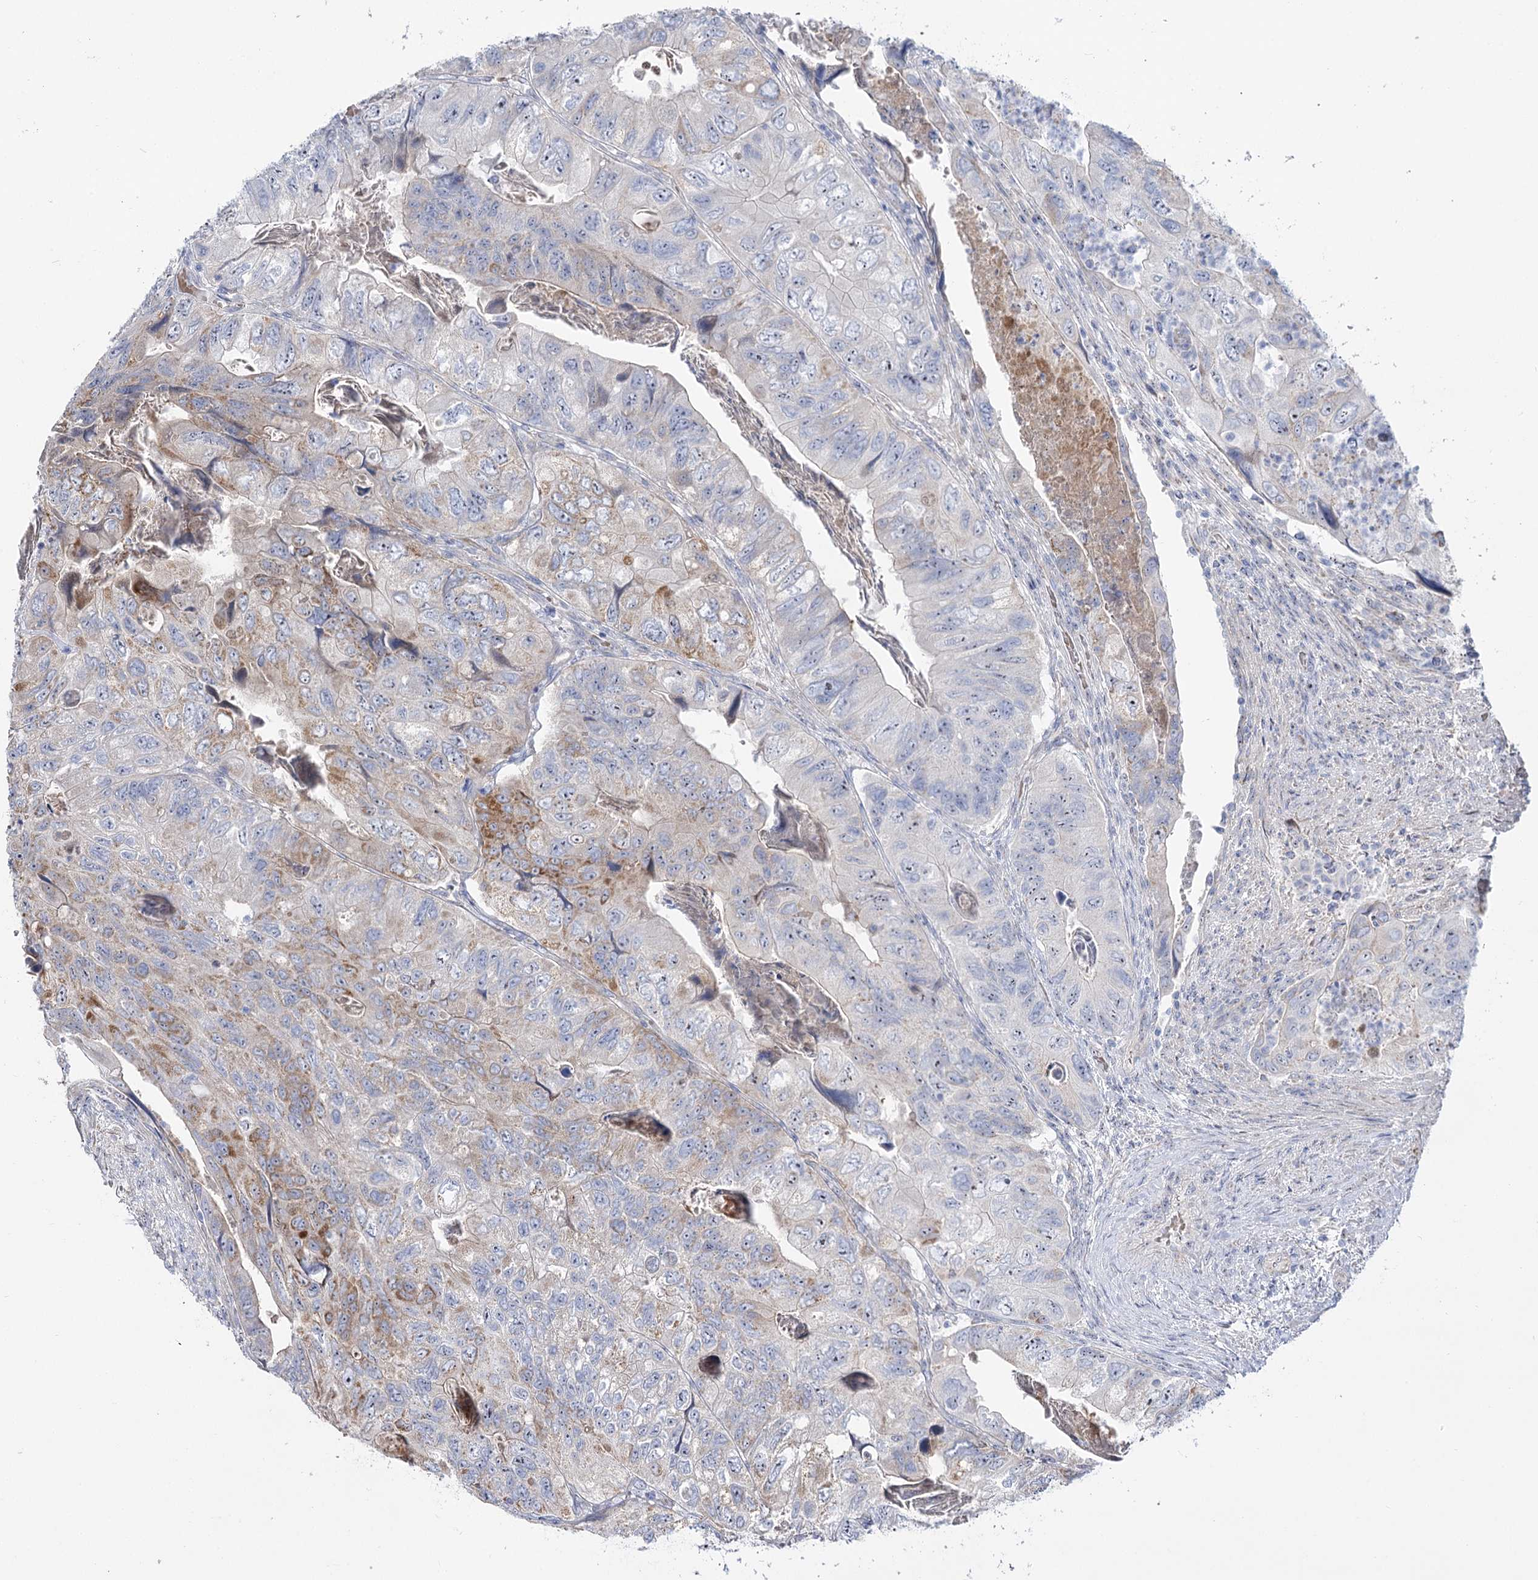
{"staining": {"intensity": "moderate", "quantity": "<25%", "location": "cytoplasmic/membranous"}, "tissue": "colorectal cancer", "cell_type": "Tumor cells", "image_type": "cancer", "snomed": [{"axis": "morphology", "description": "Adenocarcinoma, NOS"}, {"axis": "topography", "description": "Rectum"}], "caption": "This is a photomicrograph of IHC staining of adenocarcinoma (colorectal), which shows moderate staining in the cytoplasmic/membranous of tumor cells.", "gene": "SUOX", "patient": {"sex": "male", "age": 63}}